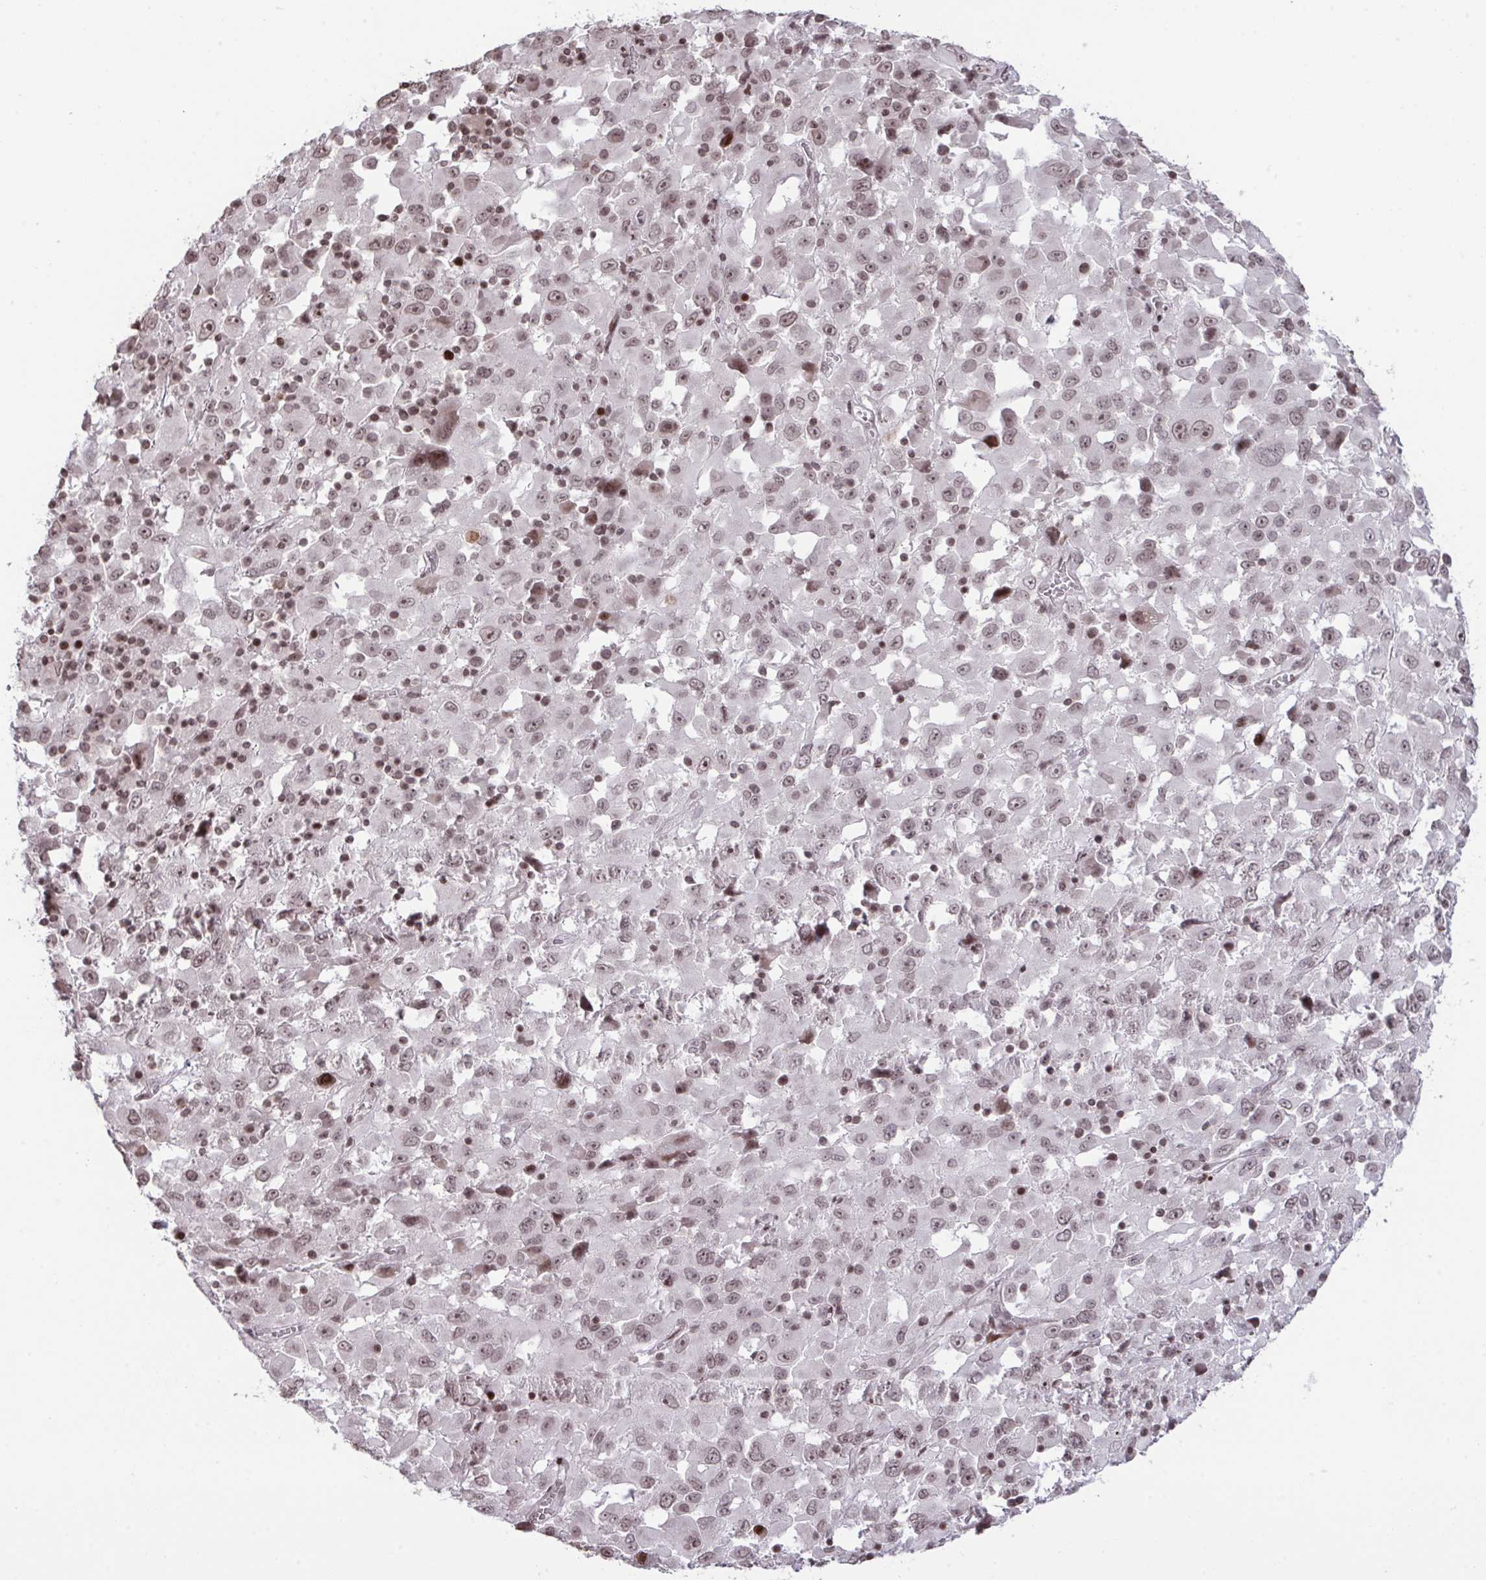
{"staining": {"intensity": "weak", "quantity": ">75%", "location": "nuclear"}, "tissue": "melanoma", "cell_type": "Tumor cells", "image_type": "cancer", "snomed": [{"axis": "morphology", "description": "Malignant melanoma, Metastatic site"}, {"axis": "topography", "description": "Soft tissue"}], "caption": "Brown immunohistochemical staining in human melanoma demonstrates weak nuclear positivity in approximately >75% of tumor cells. Using DAB (brown) and hematoxylin (blue) stains, captured at high magnification using brightfield microscopy.", "gene": "NIP7", "patient": {"sex": "male", "age": 50}}